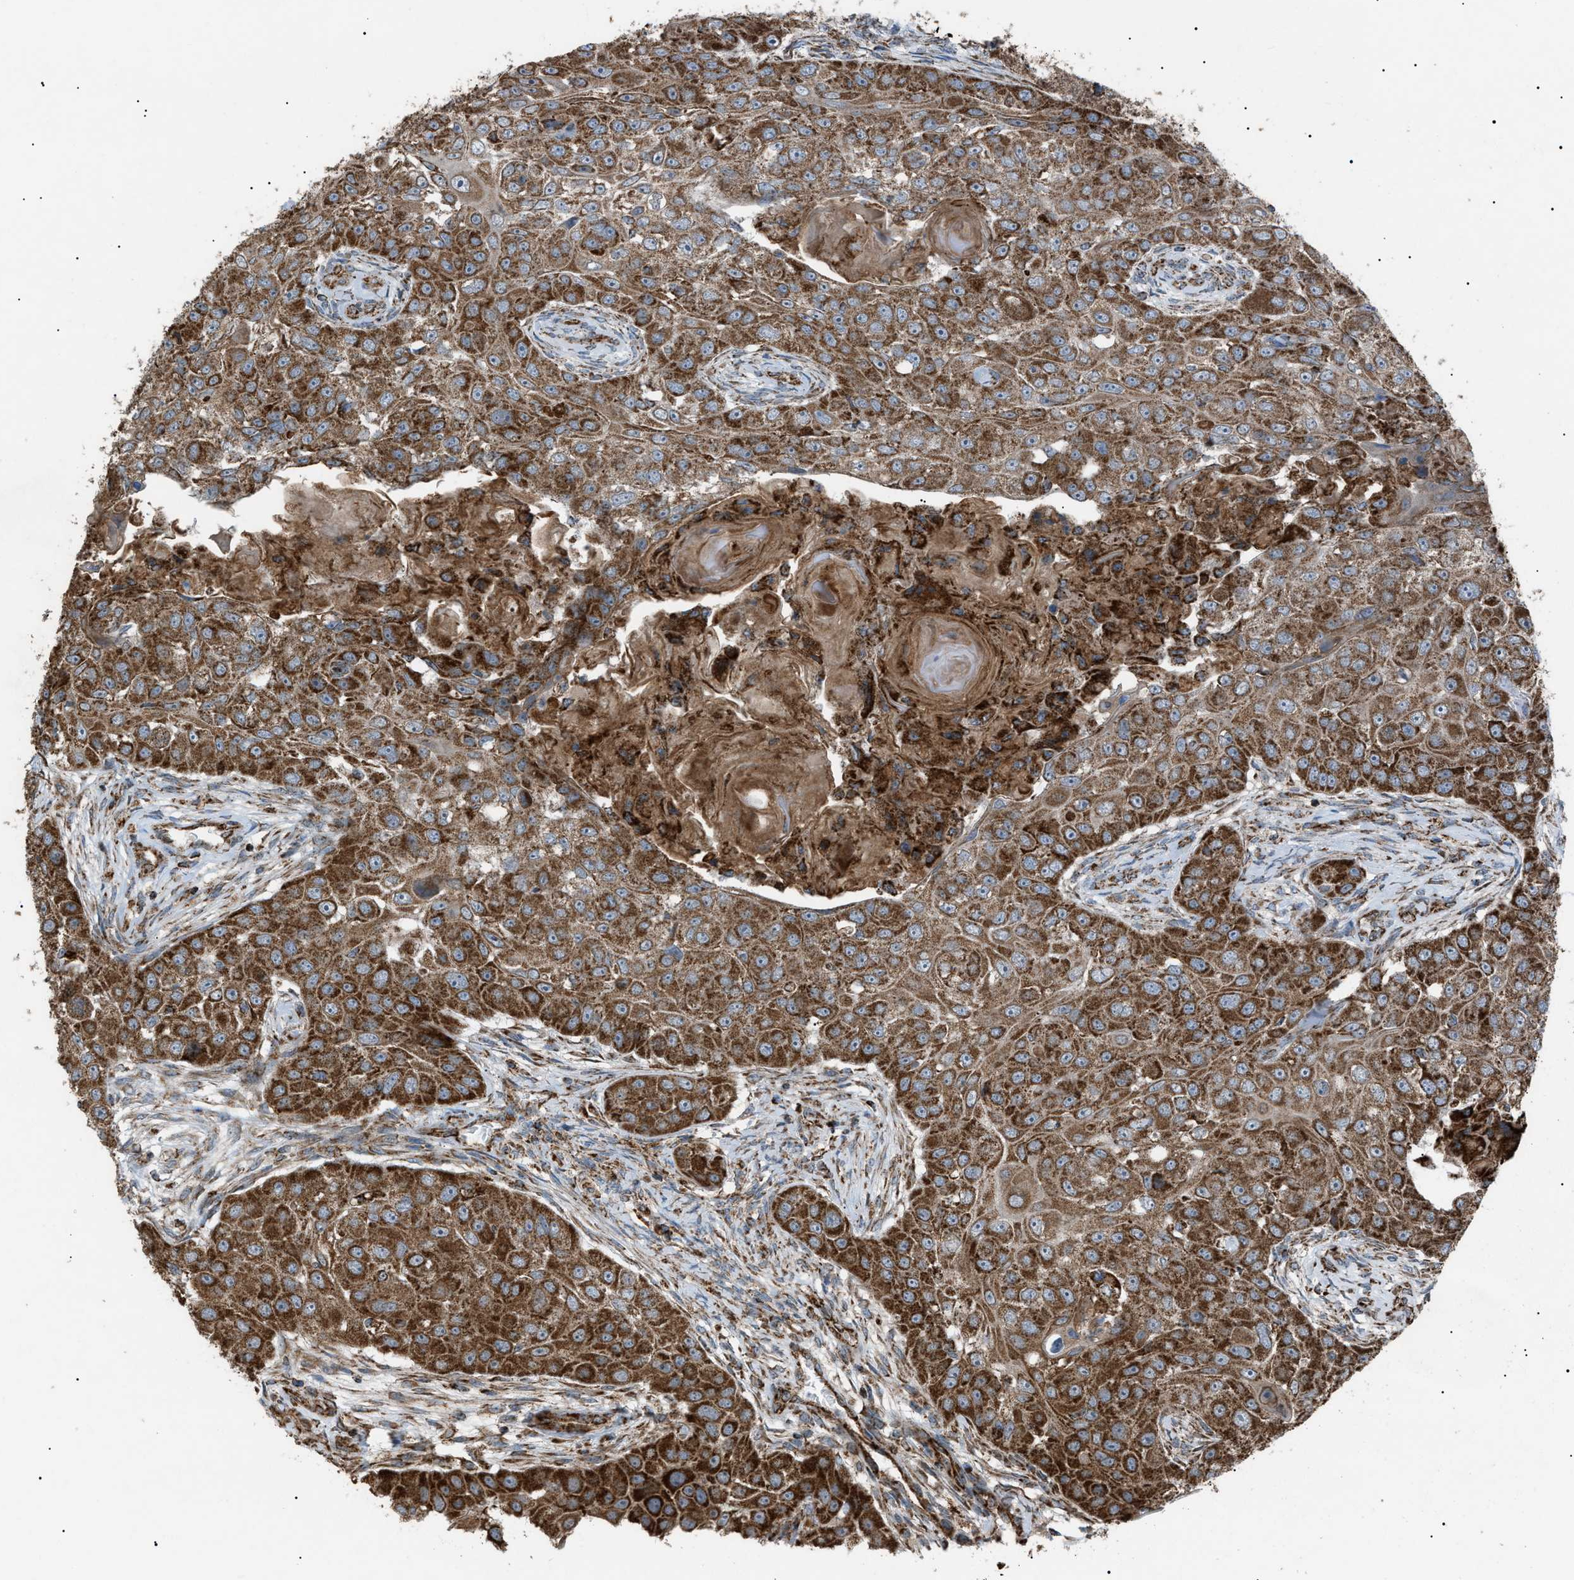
{"staining": {"intensity": "strong", "quantity": ">75%", "location": "cytoplasmic/membranous"}, "tissue": "head and neck cancer", "cell_type": "Tumor cells", "image_type": "cancer", "snomed": [{"axis": "morphology", "description": "Normal tissue, NOS"}, {"axis": "morphology", "description": "Squamous cell carcinoma, NOS"}, {"axis": "topography", "description": "Skeletal muscle"}, {"axis": "topography", "description": "Head-Neck"}], "caption": "Head and neck cancer stained for a protein (brown) demonstrates strong cytoplasmic/membranous positive positivity in about >75% of tumor cells.", "gene": "C1GALT1C1", "patient": {"sex": "male", "age": 51}}